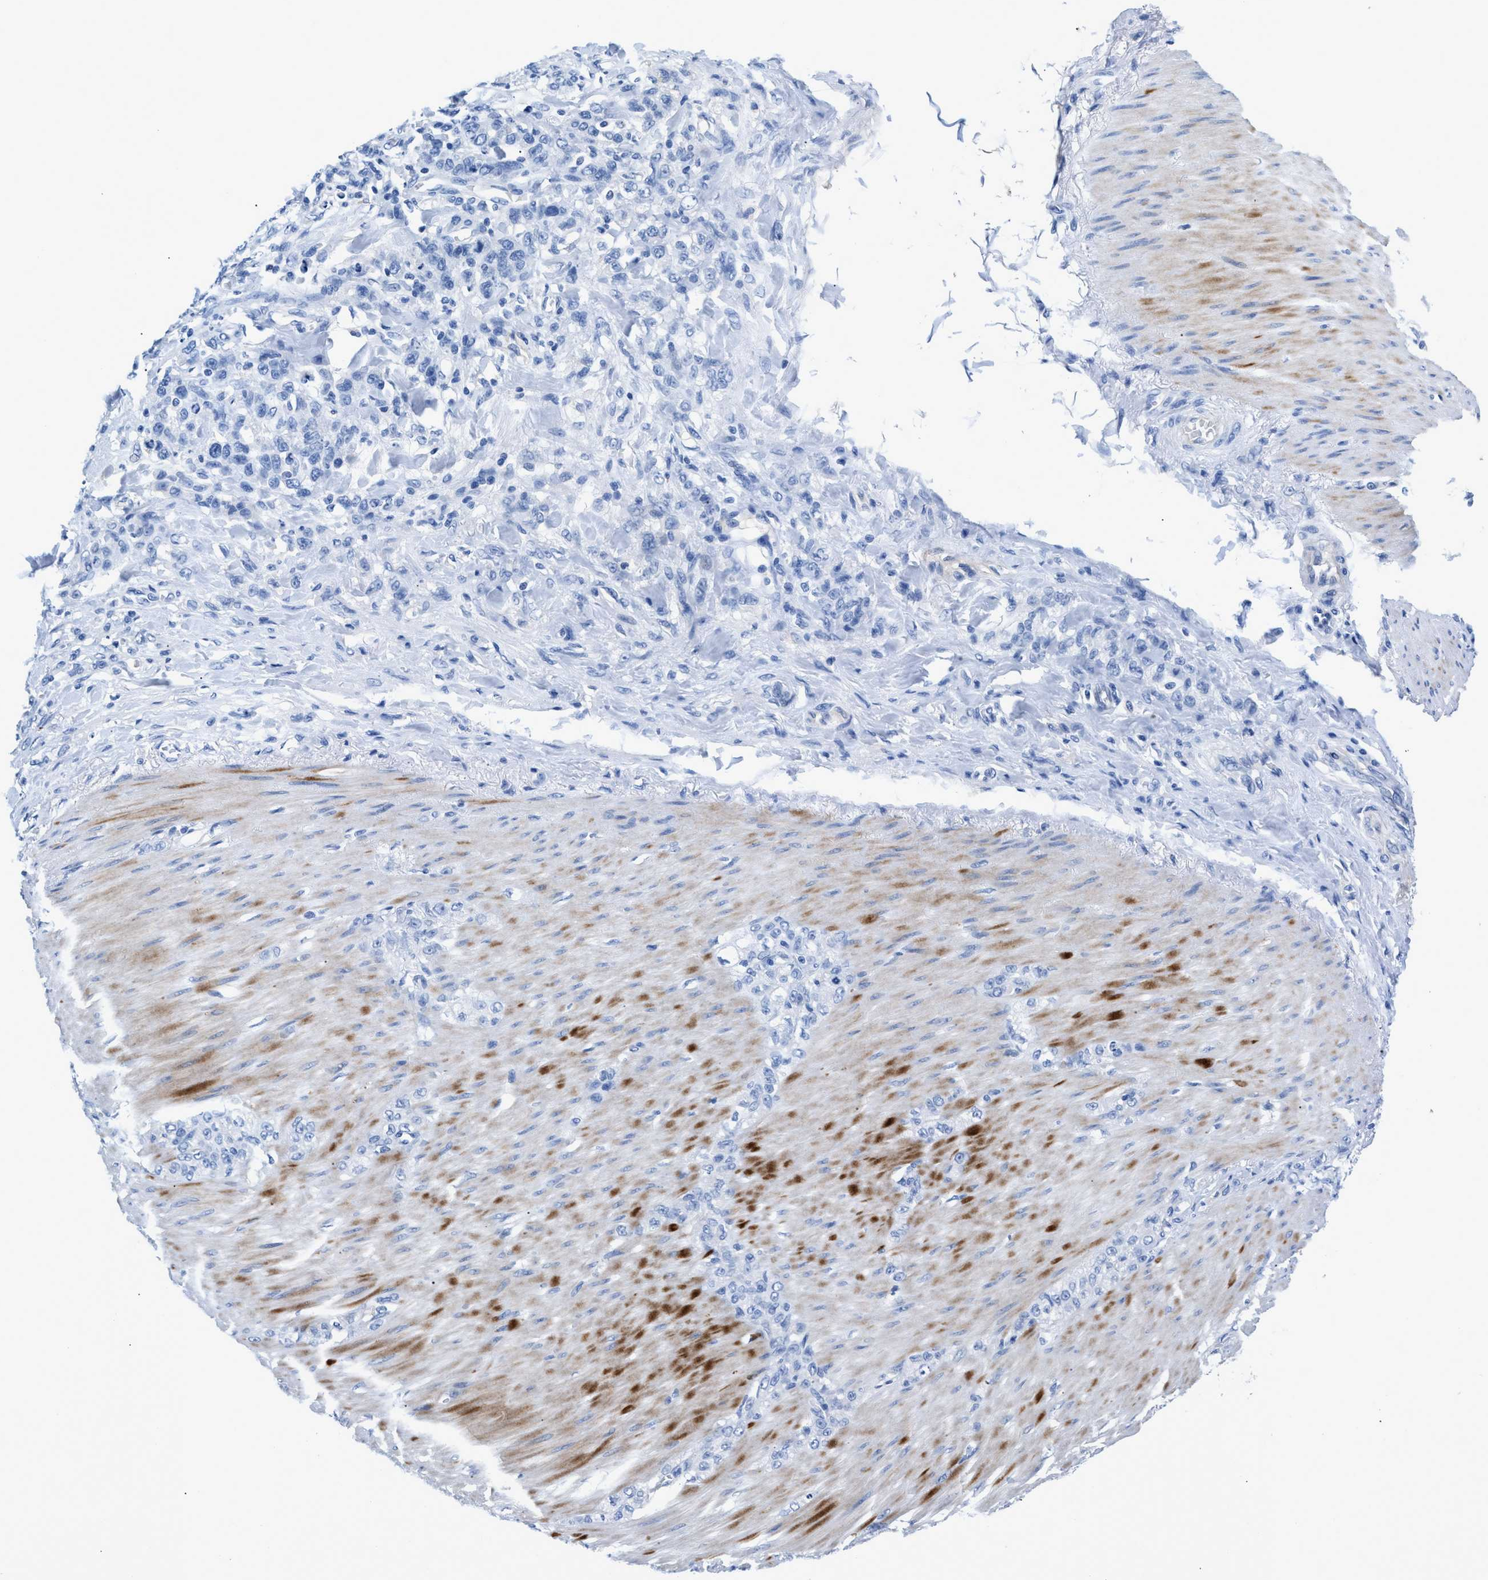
{"staining": {"intensity": "negative", "quantity": "none", "location": "none"}, "tissue": "stomach cancer", "cell_type": "Tumor cells", "image_type": "cancer", "snomed": [{"axis": "morphology", "description": "Normal tissue, NOS"}, {"axis": "morphology", "description": "Adenocarcinoma, NOS"}, {"axis": "topography", "description": "Stomach"}], "caption": "Tumor cells are negative for protein expression in human stomach cancer (adenocarcinoma).", "gene": "SLFN13", "patient": {"sex": "male", "age": 82}}